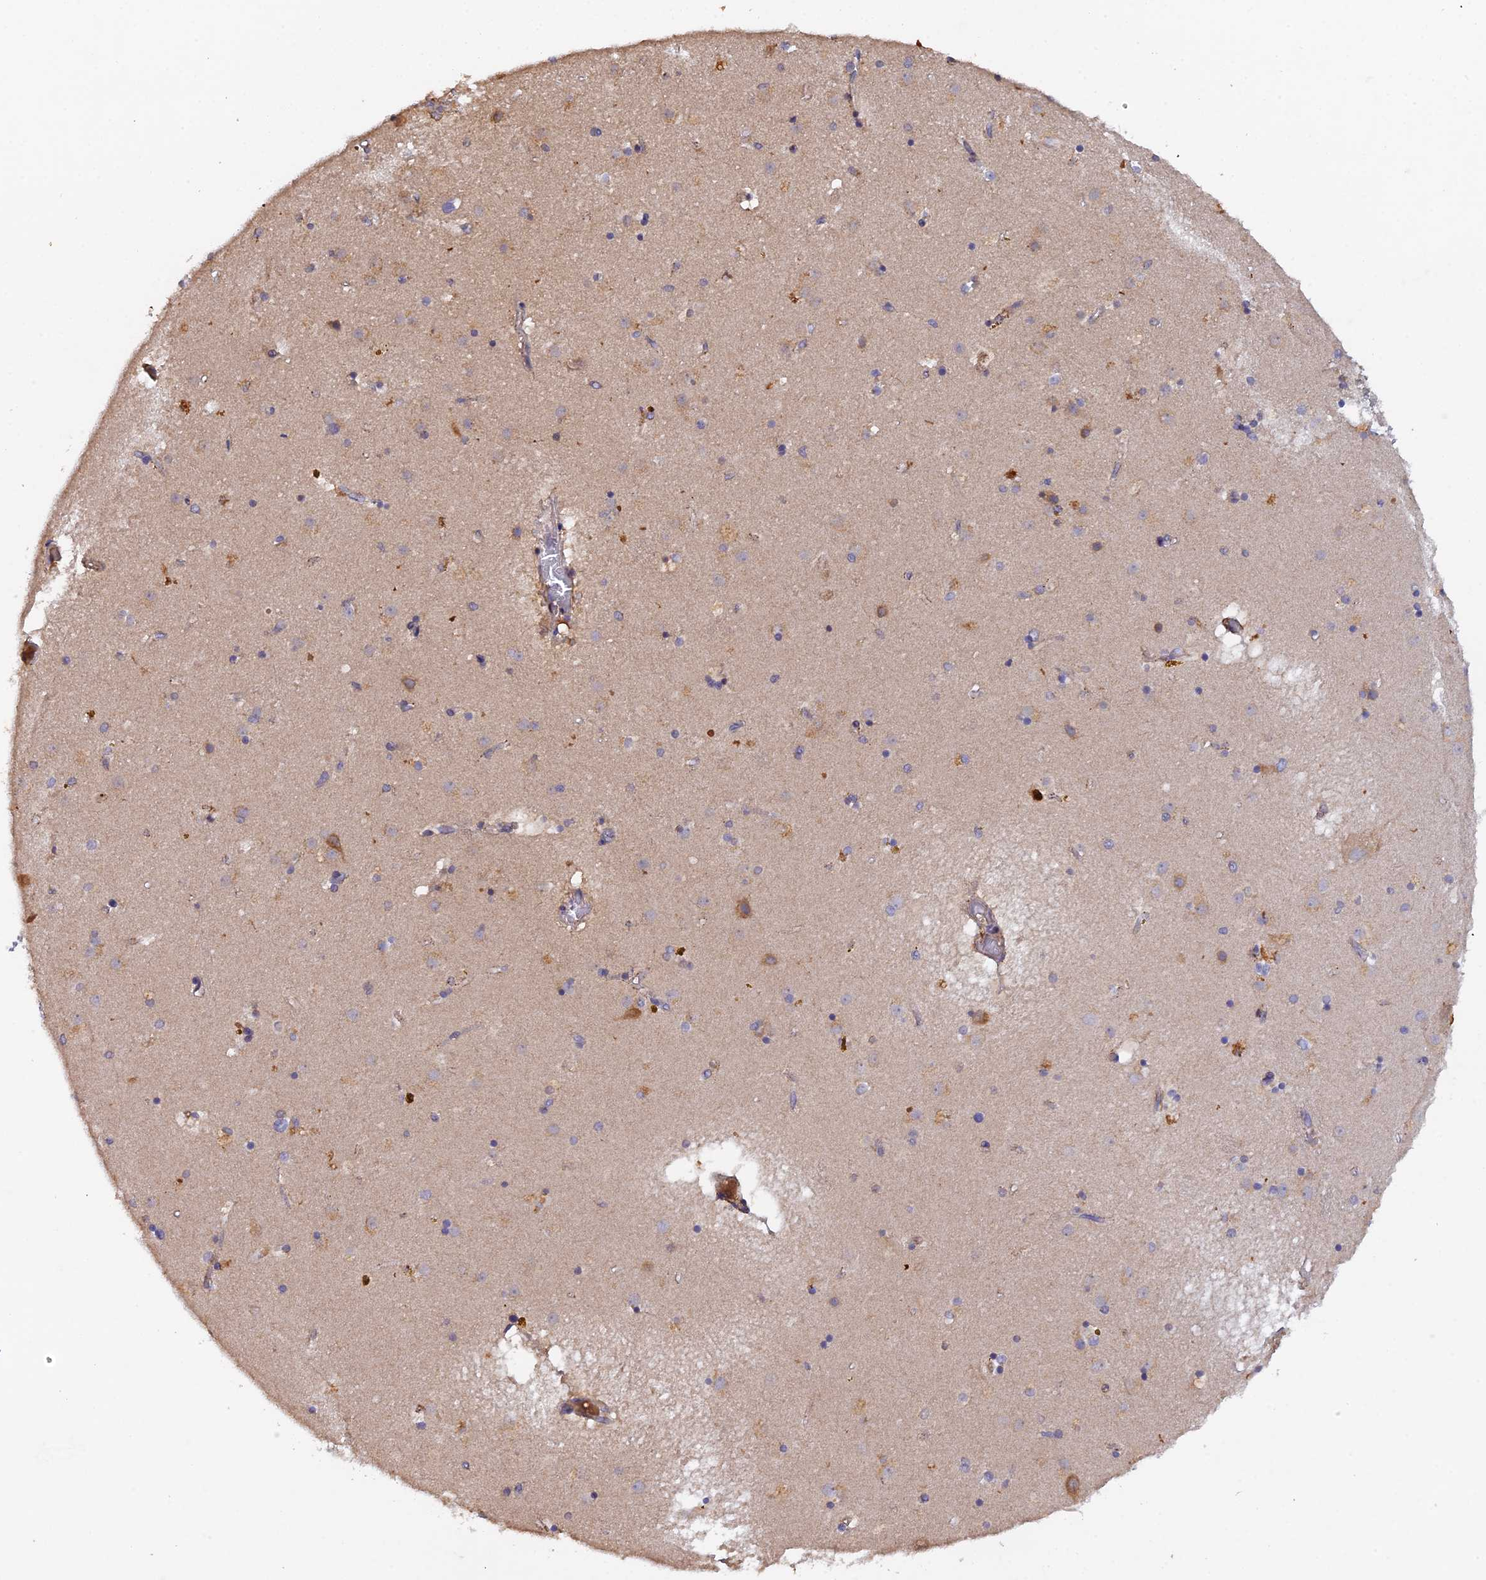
{"staining": {"intensity": "negative", "quantity": "none", "location": "none"}, "tissue": "caudate", "cell_type": "Glial cells", "image_type": "normal", "snomed": [{"axis": "morphology", "description": "Normal tissue, NOS"}, {"axis": "topography", "description": "Lateral ventricle wall"}], "caption": "Immunohistochemistry (IHC) histopathology image of unremarkable caudate: human caudate stained with DAB shows no significant protein staining in glial cells.", "gene": "SLC39A13", "patient": {"sex": "male", "age": 70}}